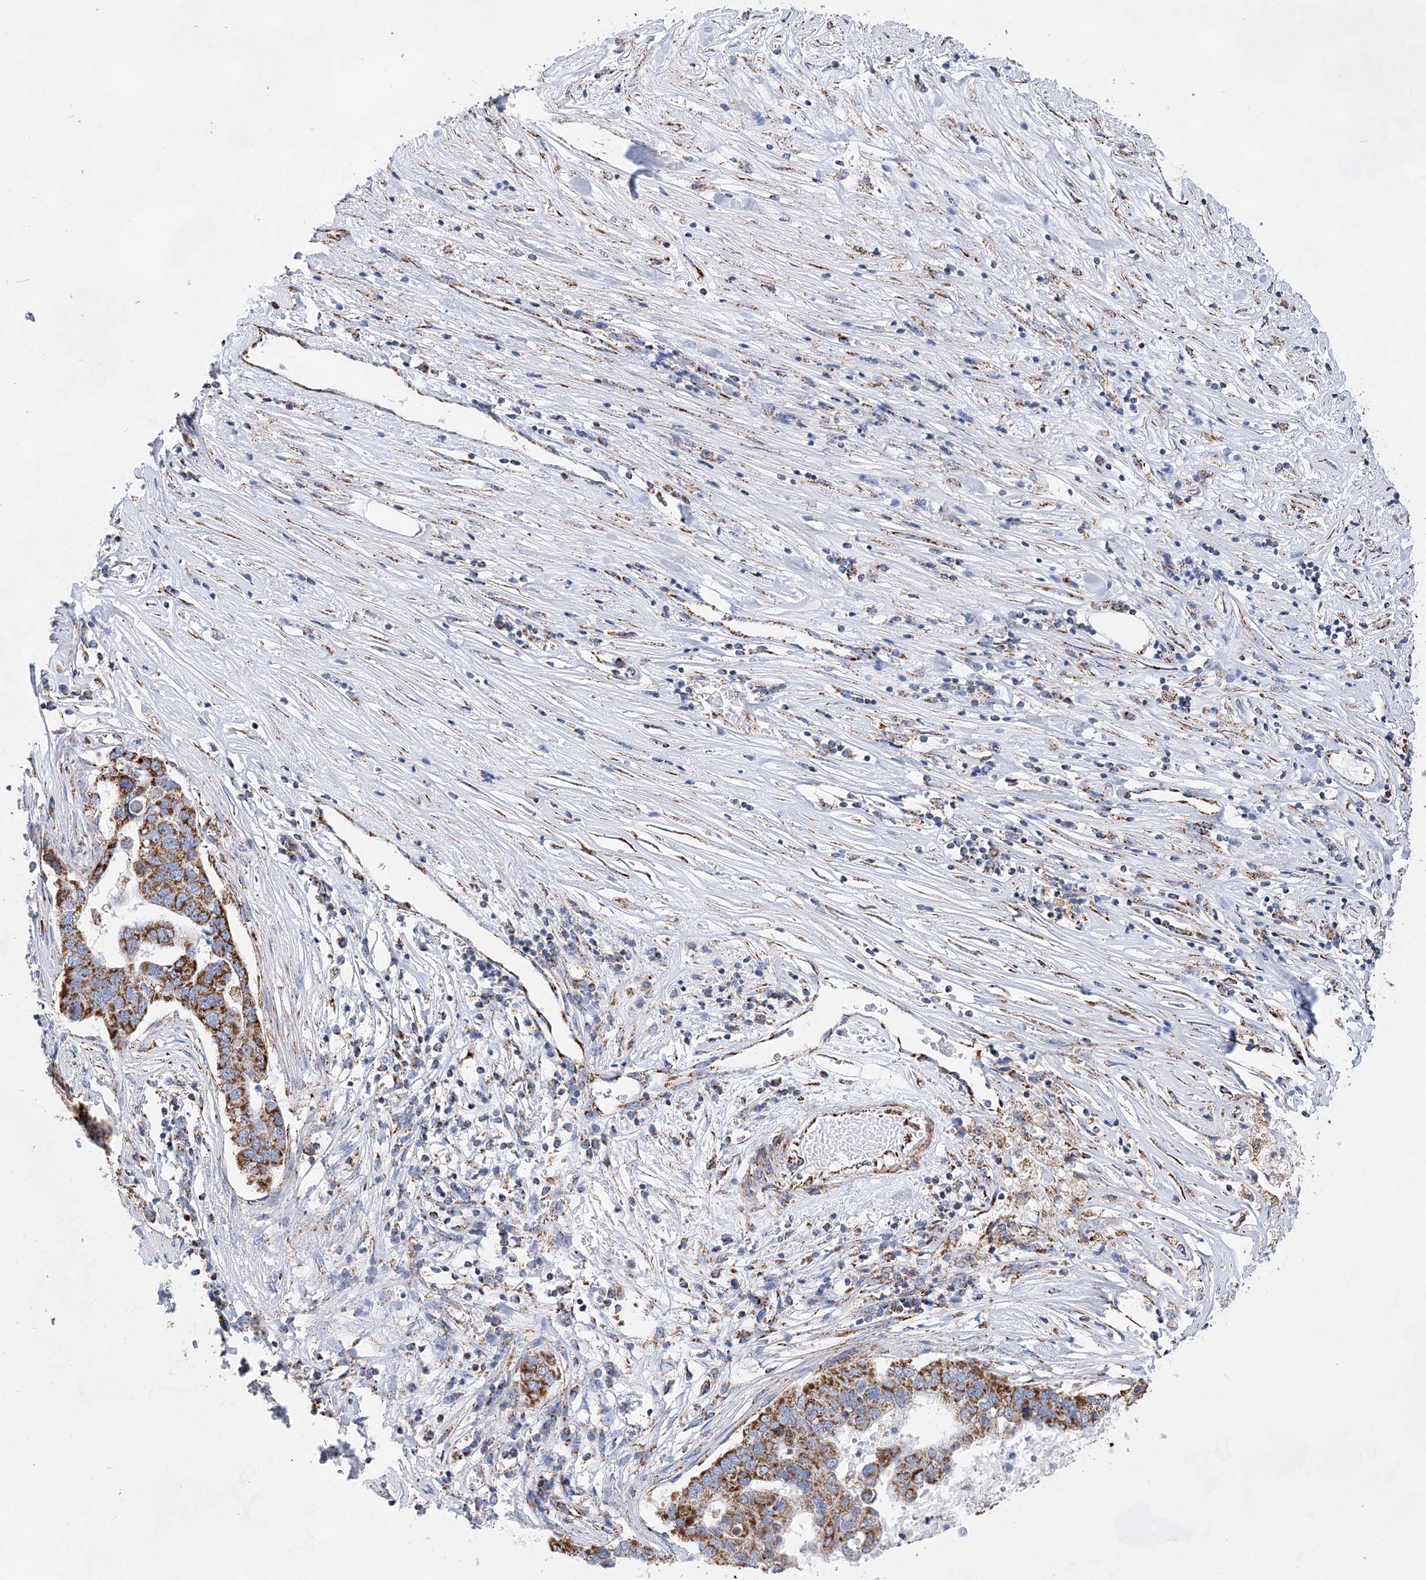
{"staining": {"intensity": "moderate", "quantity": ">75%", "location": "cytoplasmic/membranous"}, "tissue": "pancreatic cancer", "cell_type": "Tumor cells", "image_type": "cancer", "snomed": [{"axis": "morphology", "description": "Adenocarcinoma, NOS"}, {"axis": "topography", "description": "Pancreas"}], "caption": "The image exhibits a brown stain indicating the presence of a protein in the cytoplasmic/membranous of tumor cells in adenocarcinoma (pancreatic).", "gene": "ACOT9", "patient": {"sex": "female", "age": 61}}